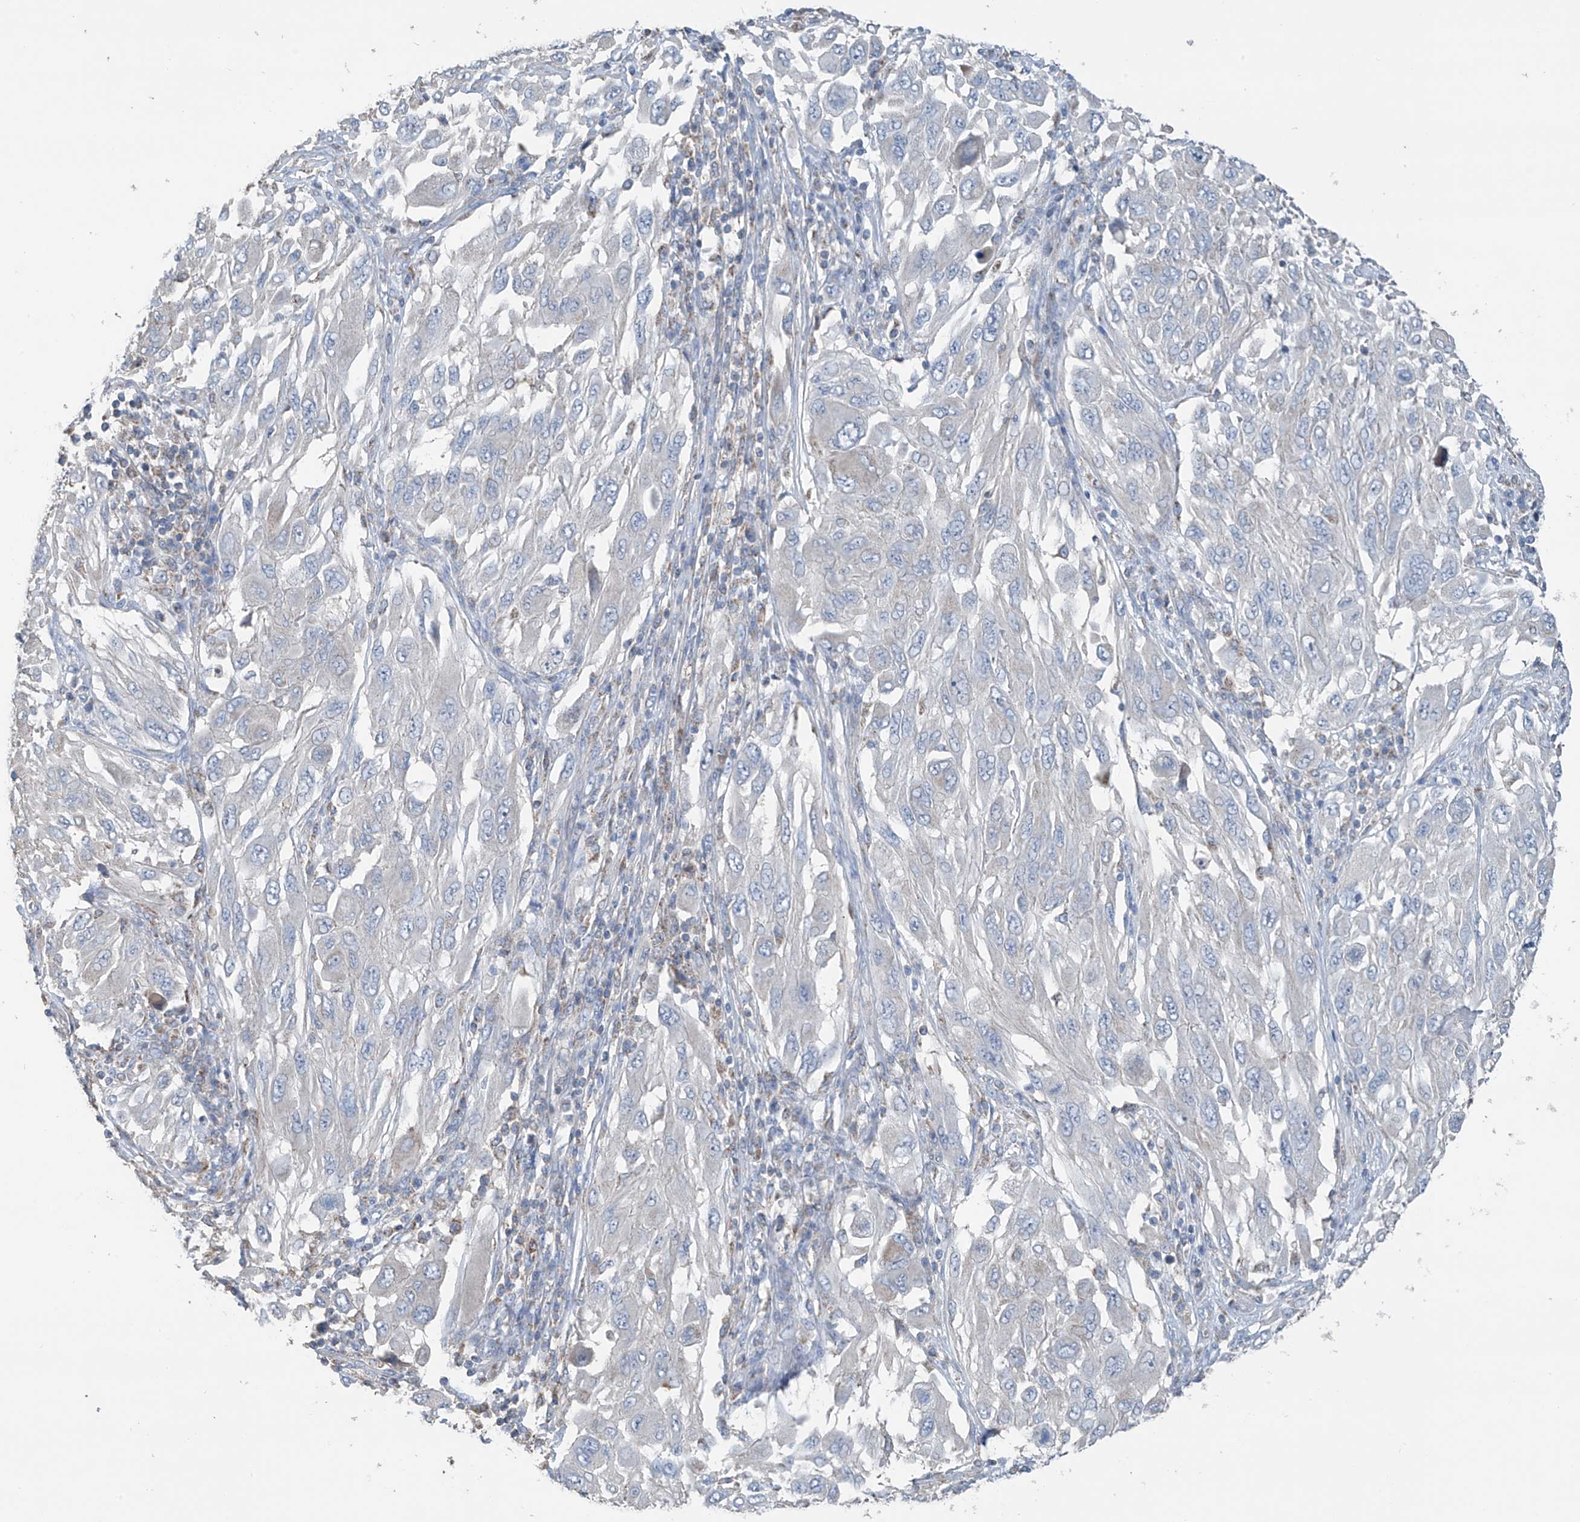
{"staining": {"intensity": "negative", "quantity": "none", "location": "none"}, "tissue": "melanoma", "cell_type": "Tumor cells", "image_type": "cancer", "snomed": [{"axis": "morphology", "description": "Malignant melanoma, NOS"}, {"axis": "topography", "description": "Skin"}], "caption": "This is an immunohistochemistry histopathology image of malignant melanoma. There is no staining in tumor cells.", "gene": "SYN3", "patient": {"sex": "female", "age": 91}}